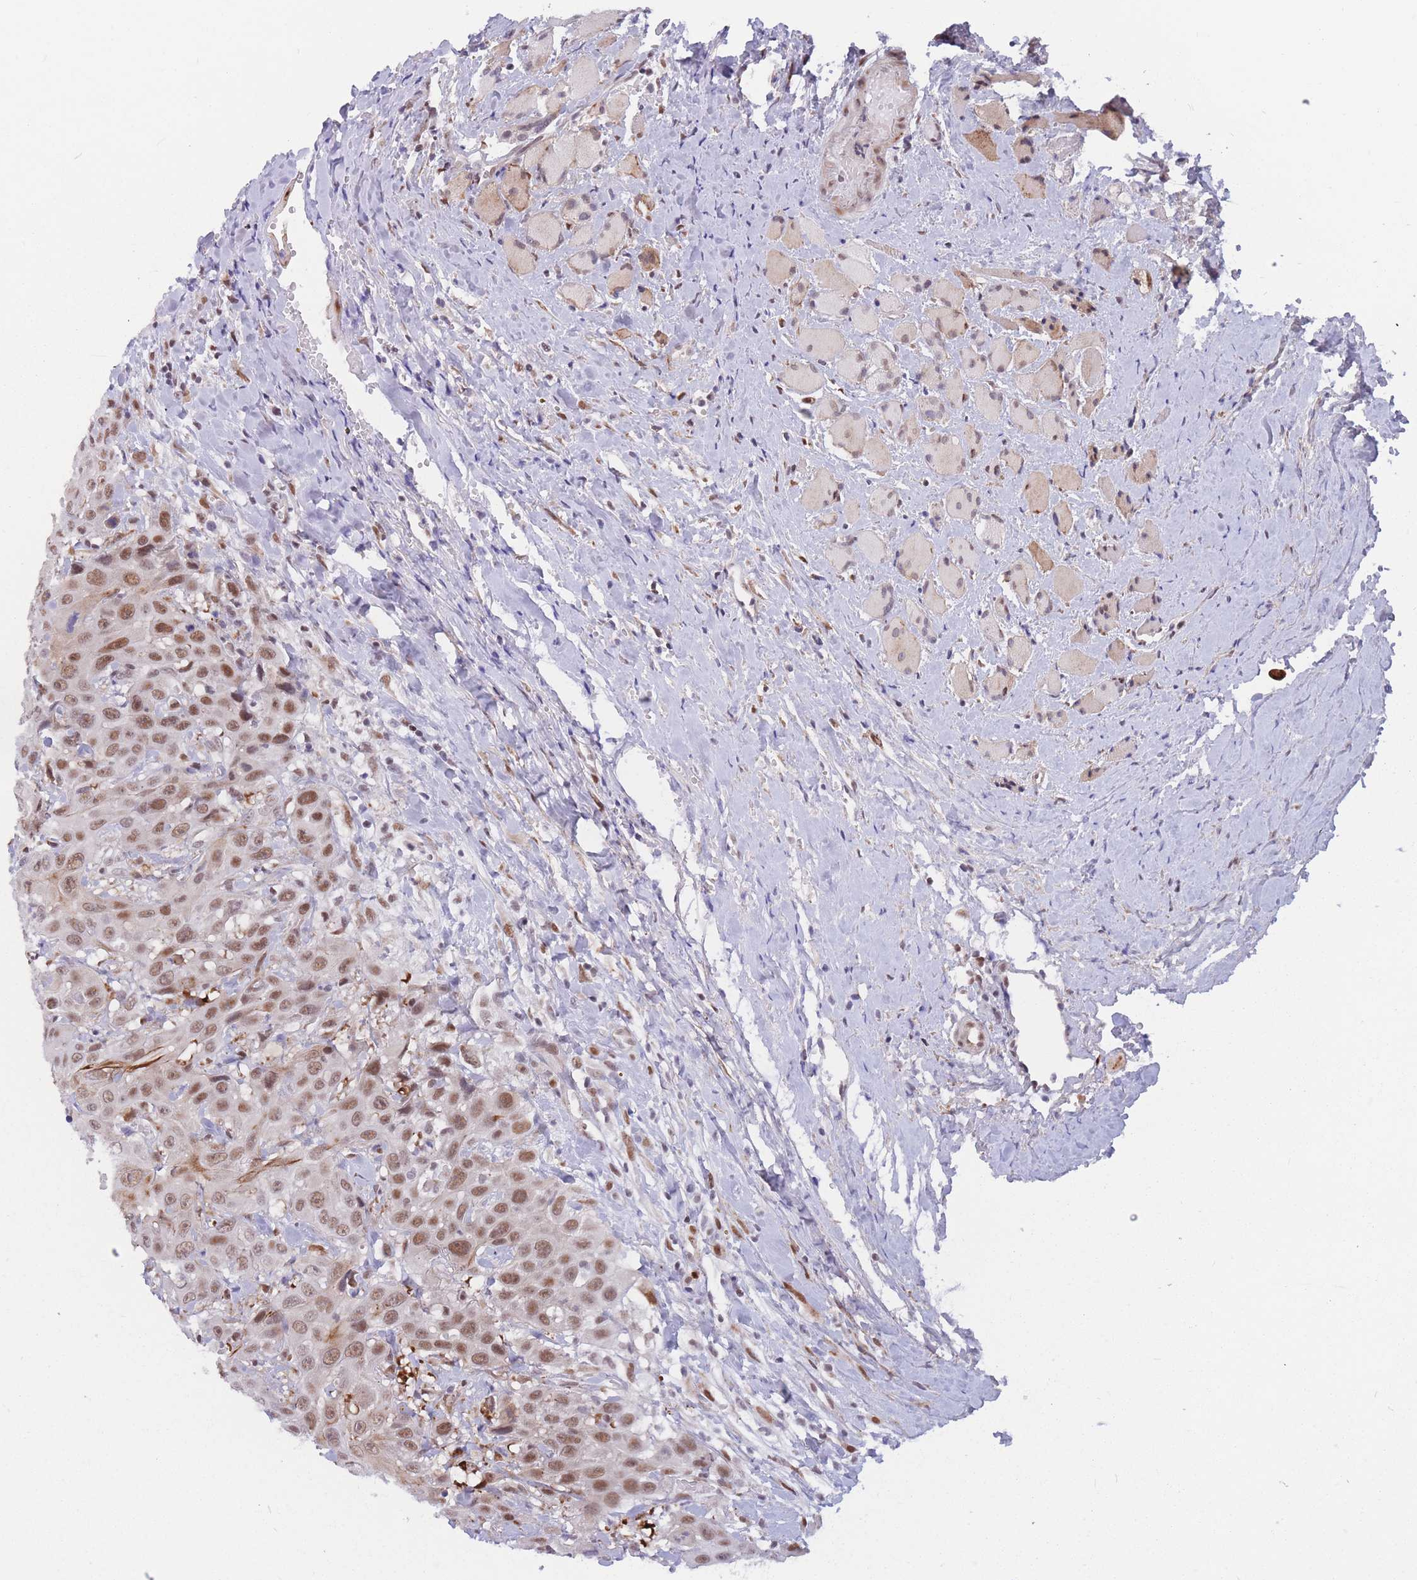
{"staining": {"intensity": "moderate", "quantity": ">75%", "location": "nuclear"}, "tissue": "head and neck cancer", "cell_type": "Tumor cells", "image_type": "cancer", "snomed": [{"axis": "morphology", "description": "Squamous cell carcinoma, NOS"}, {"axis": "topography", "description": "Head-Neck"}], "caption": "Immunohistochemical staining of head and neck squamous cell carcinoma reveals moderate nuclear protein expression in approximately >75% of tumor cells.", "gene": "BCL9L", "patient": {"sex": "male", "age": 81}}